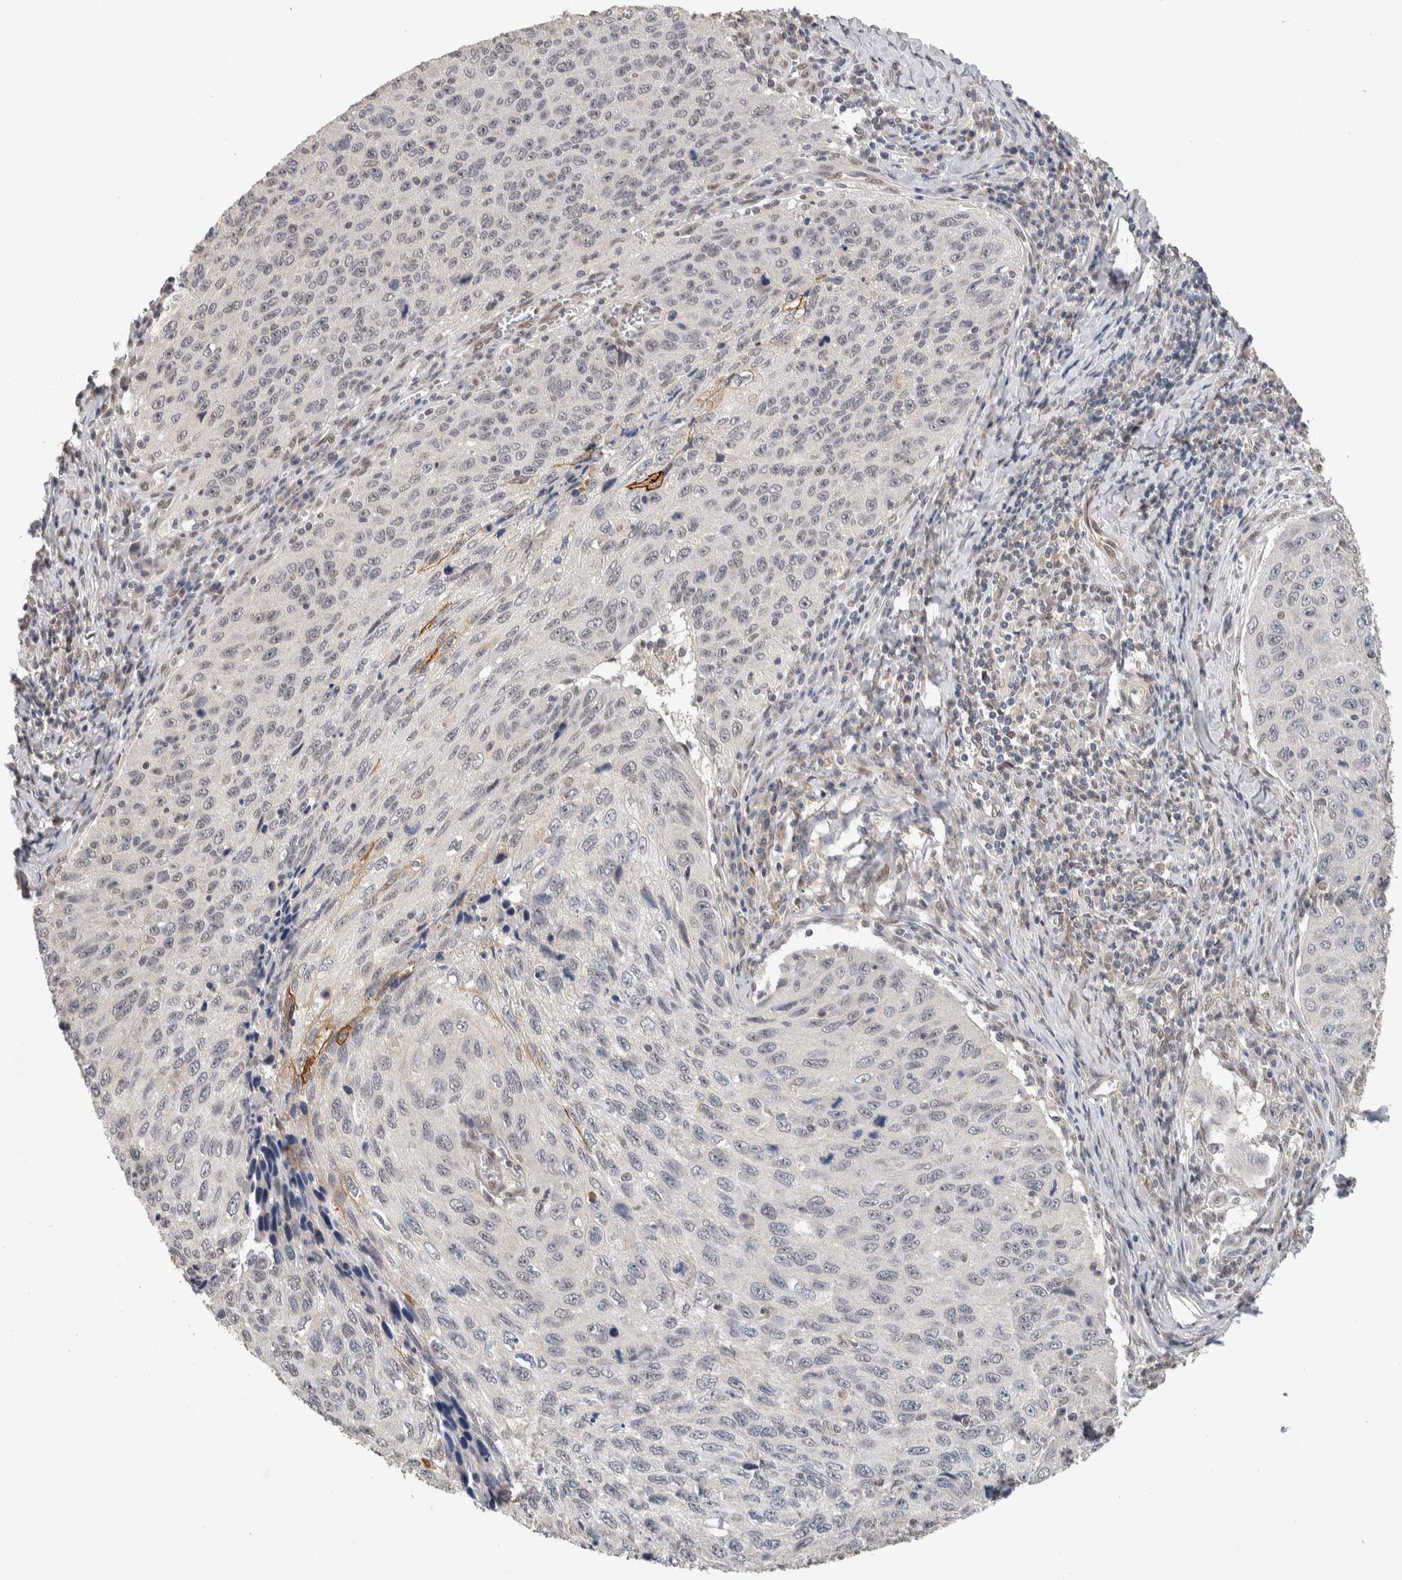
{"staining": {"intensity": "negative", "quantity": "none", "location": "none"}, "tissue": "cervical cancer", "cell_type": "Tumor cells", "image_type": "cancer", "snomed": [{"axis": "morphology", "description": "Squamous cell carcinoma, NOS"}, {"axis": "topography", "description": "Cervix"}], "caption": "The image shows no significant positivity in tumor cells of squamous cell carcinoma (cervical). The staining is performed using DAB (3,3'-diaminobenzidine) brown chromogen with nuclei counter-stained in using hematoxylin.", "gene": "CYSRT1", "patient": {"sex": "female", "age": 53}}